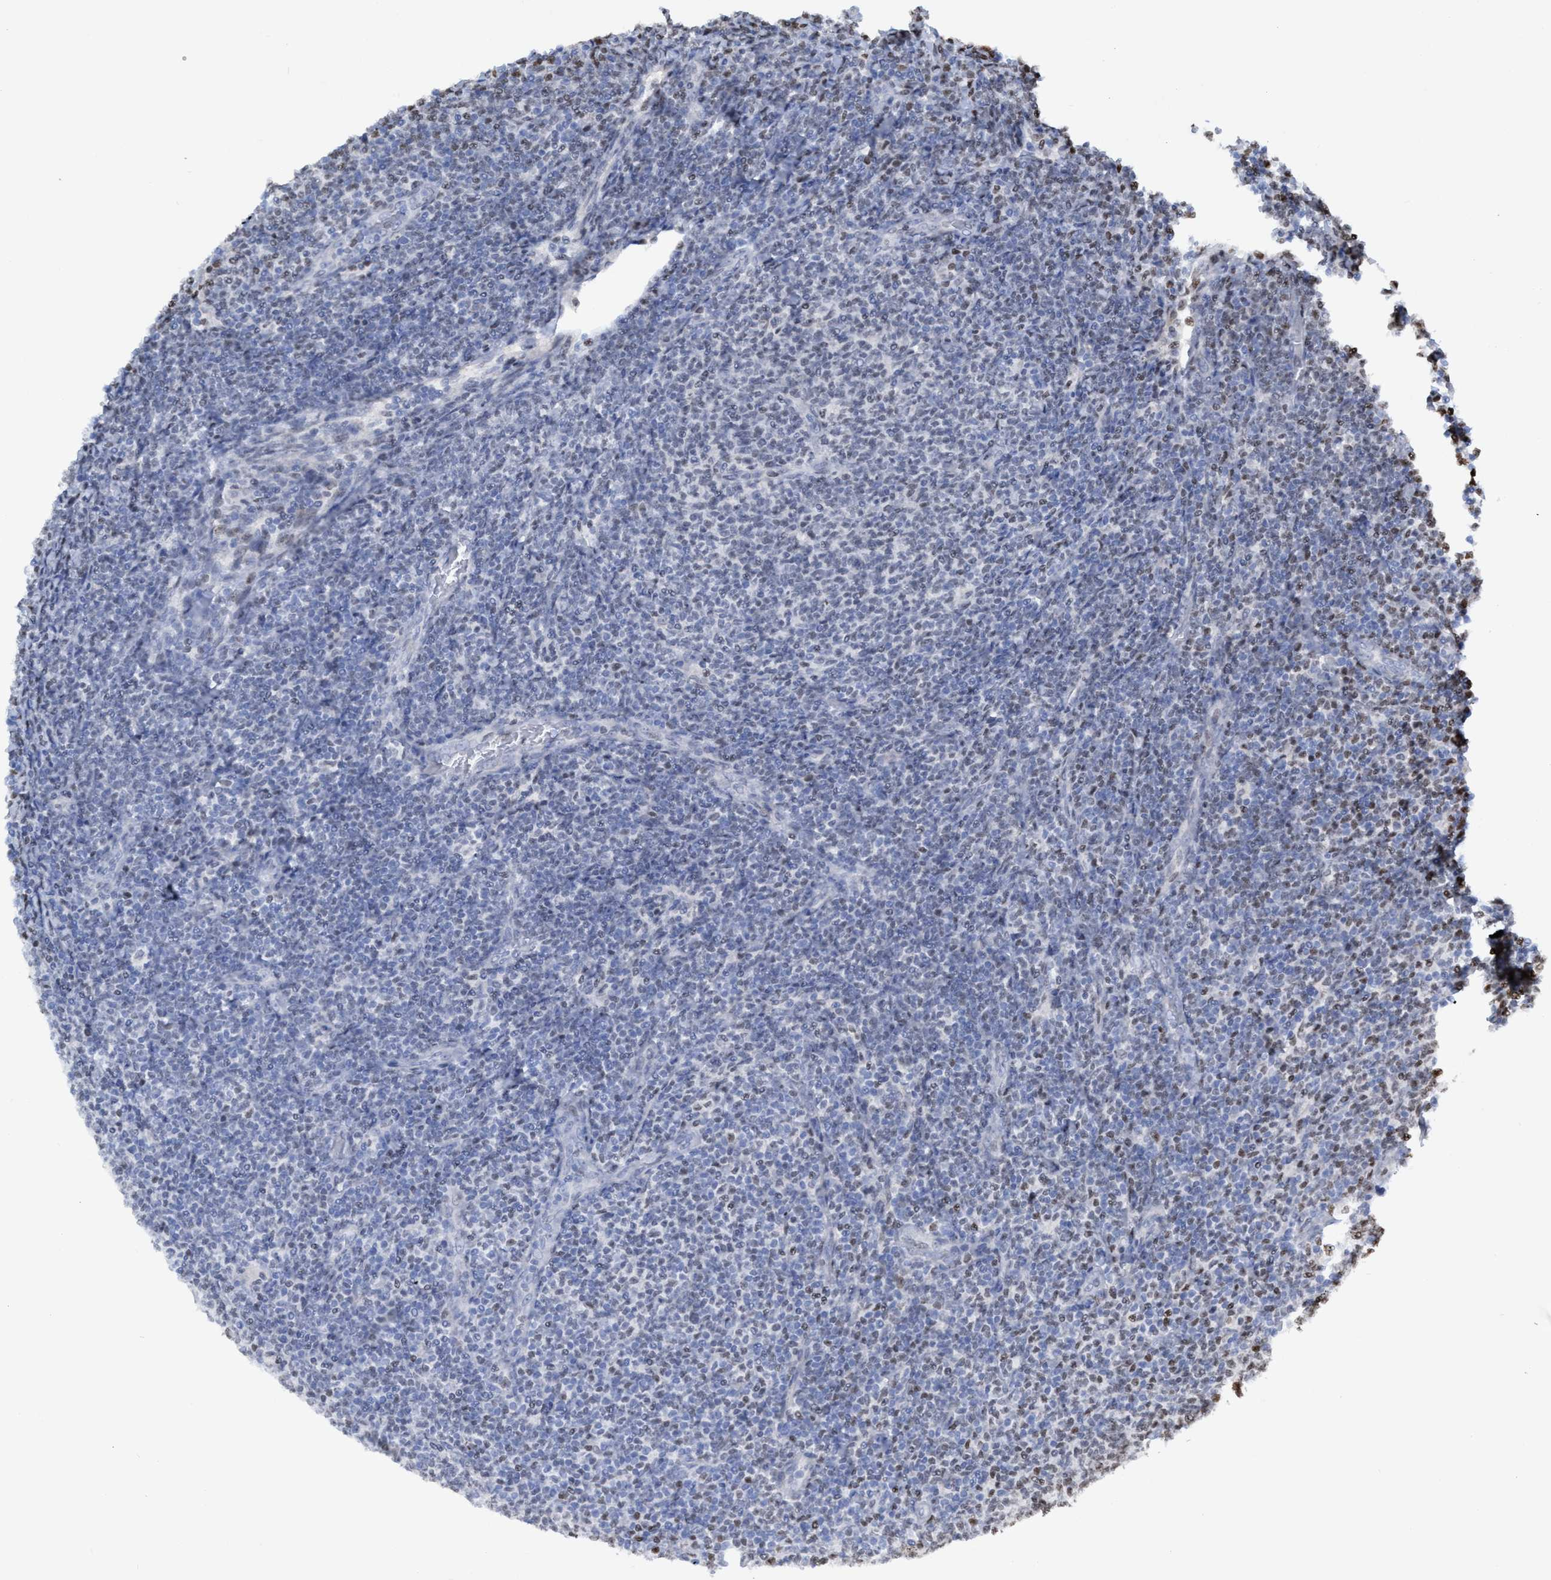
{"staining": {"intensity": "moderate", "quantity": "<25%", "location": "nuclear"}, "tissue": "lymphoma", "cell_type": "Tumor cells", "image_type": "cancer", "snomed": [{"axis": "morphology", "description": "Malignant lymphoma, non-Hodgkin's type, Low grade"}, {"axis": "topography", "description": "Lymph node"}], "caption": "High-magnification brightfield microscopy of malignant lymphoma, non-Hodgkin's type (low-grade) stained with DAB (3,3'-diaminobenzidine) (brown) and counterstained with hematoxylin (blue). tumor cells exhibit moderate nuclear expression is identified in approximately<25% of cells.", "gene": "CBX2", "patient": {"sex": "male", "age": 66}}